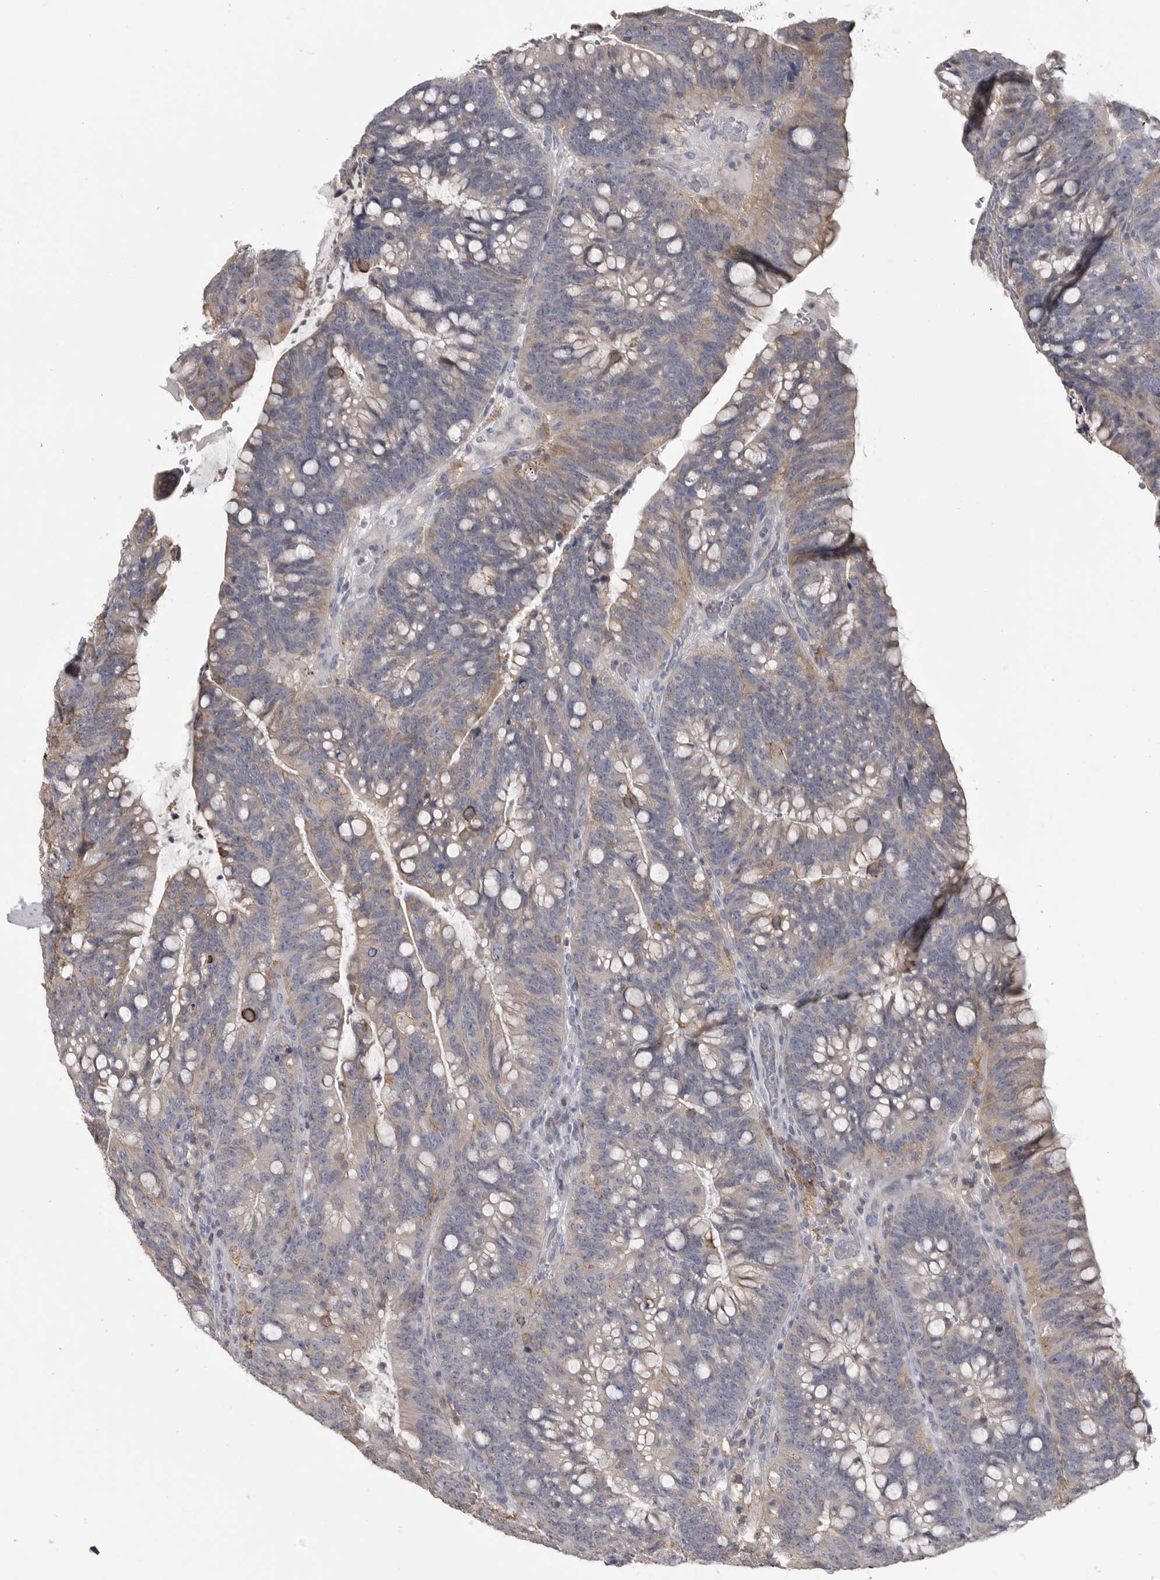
{"staining": {"intensity": "weak", "quantity": "<25%", "location": "cytoplasmic/membranous"}, "tissue": "colorectal cancer", "cell_type": "Tumor cells", "image_type": "cancer", "snomed": [{"axis": "morphology", "description": "Adenocarcinoma, NOS"}, {"axis": "topography", "description": "Colon"}], "caption": "Immunohistochemical staining of human adenocarcinoma (colorectal) displays no significant expression in tumor cells. (DAB immunohistochemistry visualized using brightfield microscopy, high magnification).", "gene": "CMTM6", "patient": {"sex": "female", "age": 66}}